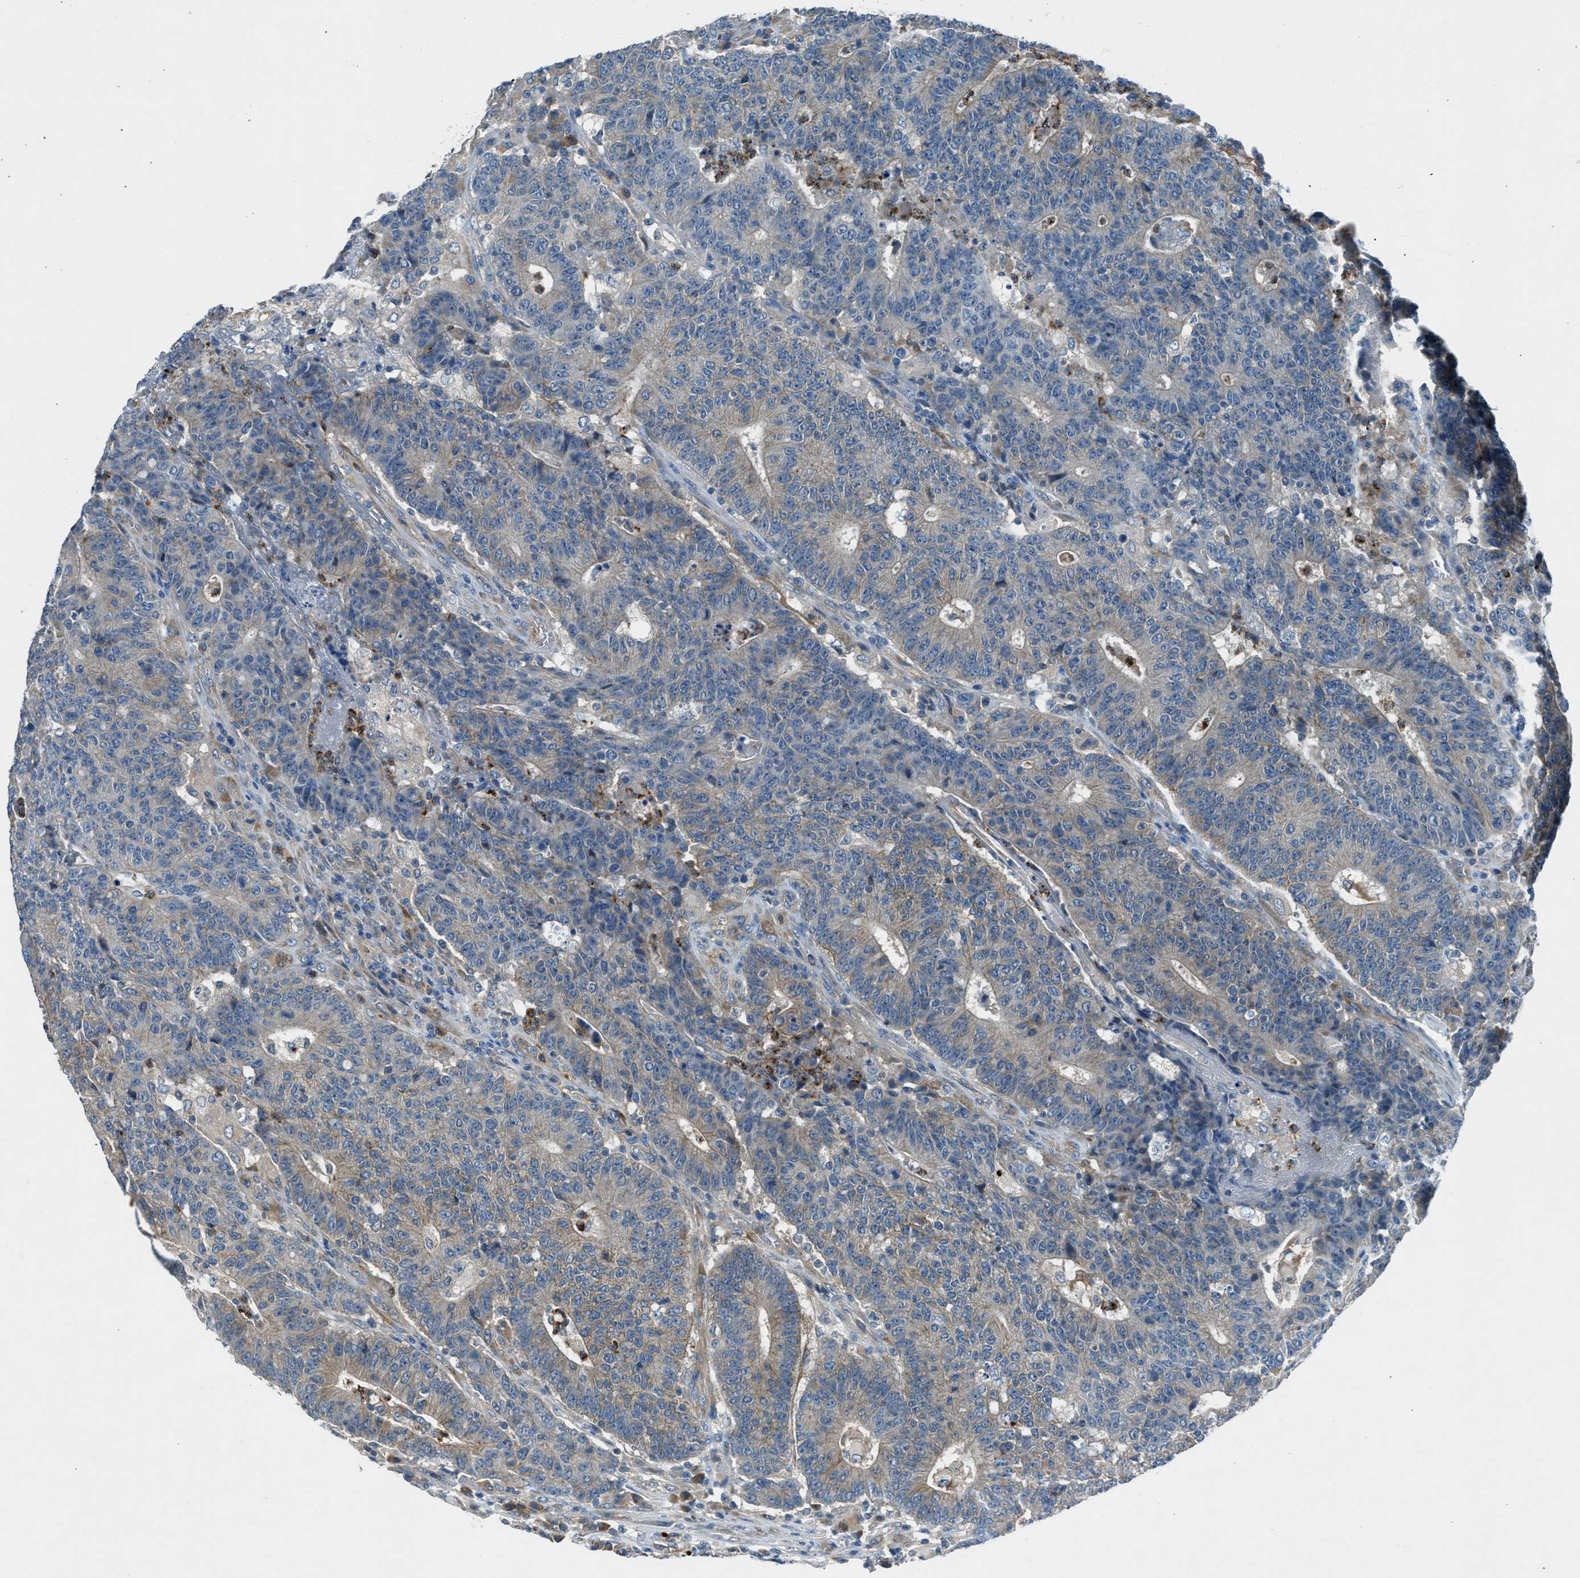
{"staining": {"intensity": "weak", "quantity": "<25%", "location": "cytoplasmic/membranous"}, "tissue": "colorectal cancer", "cell_type": "Tumor cells", "image_type": "cancer", "snomed": [{"axis": "morphology", "description": "Normal tissue, NOS"}, {"axis": "morphology", "description": "Adenocarcinoma, NOS"}, {"axis": "topography", "description": "Colon"}], "caption": "Tumor cells are negative for brown protein staining in colorectal adenocarcinoma.", "gene": "BMP1", "patient": {"sex": "female", "age": 75}}